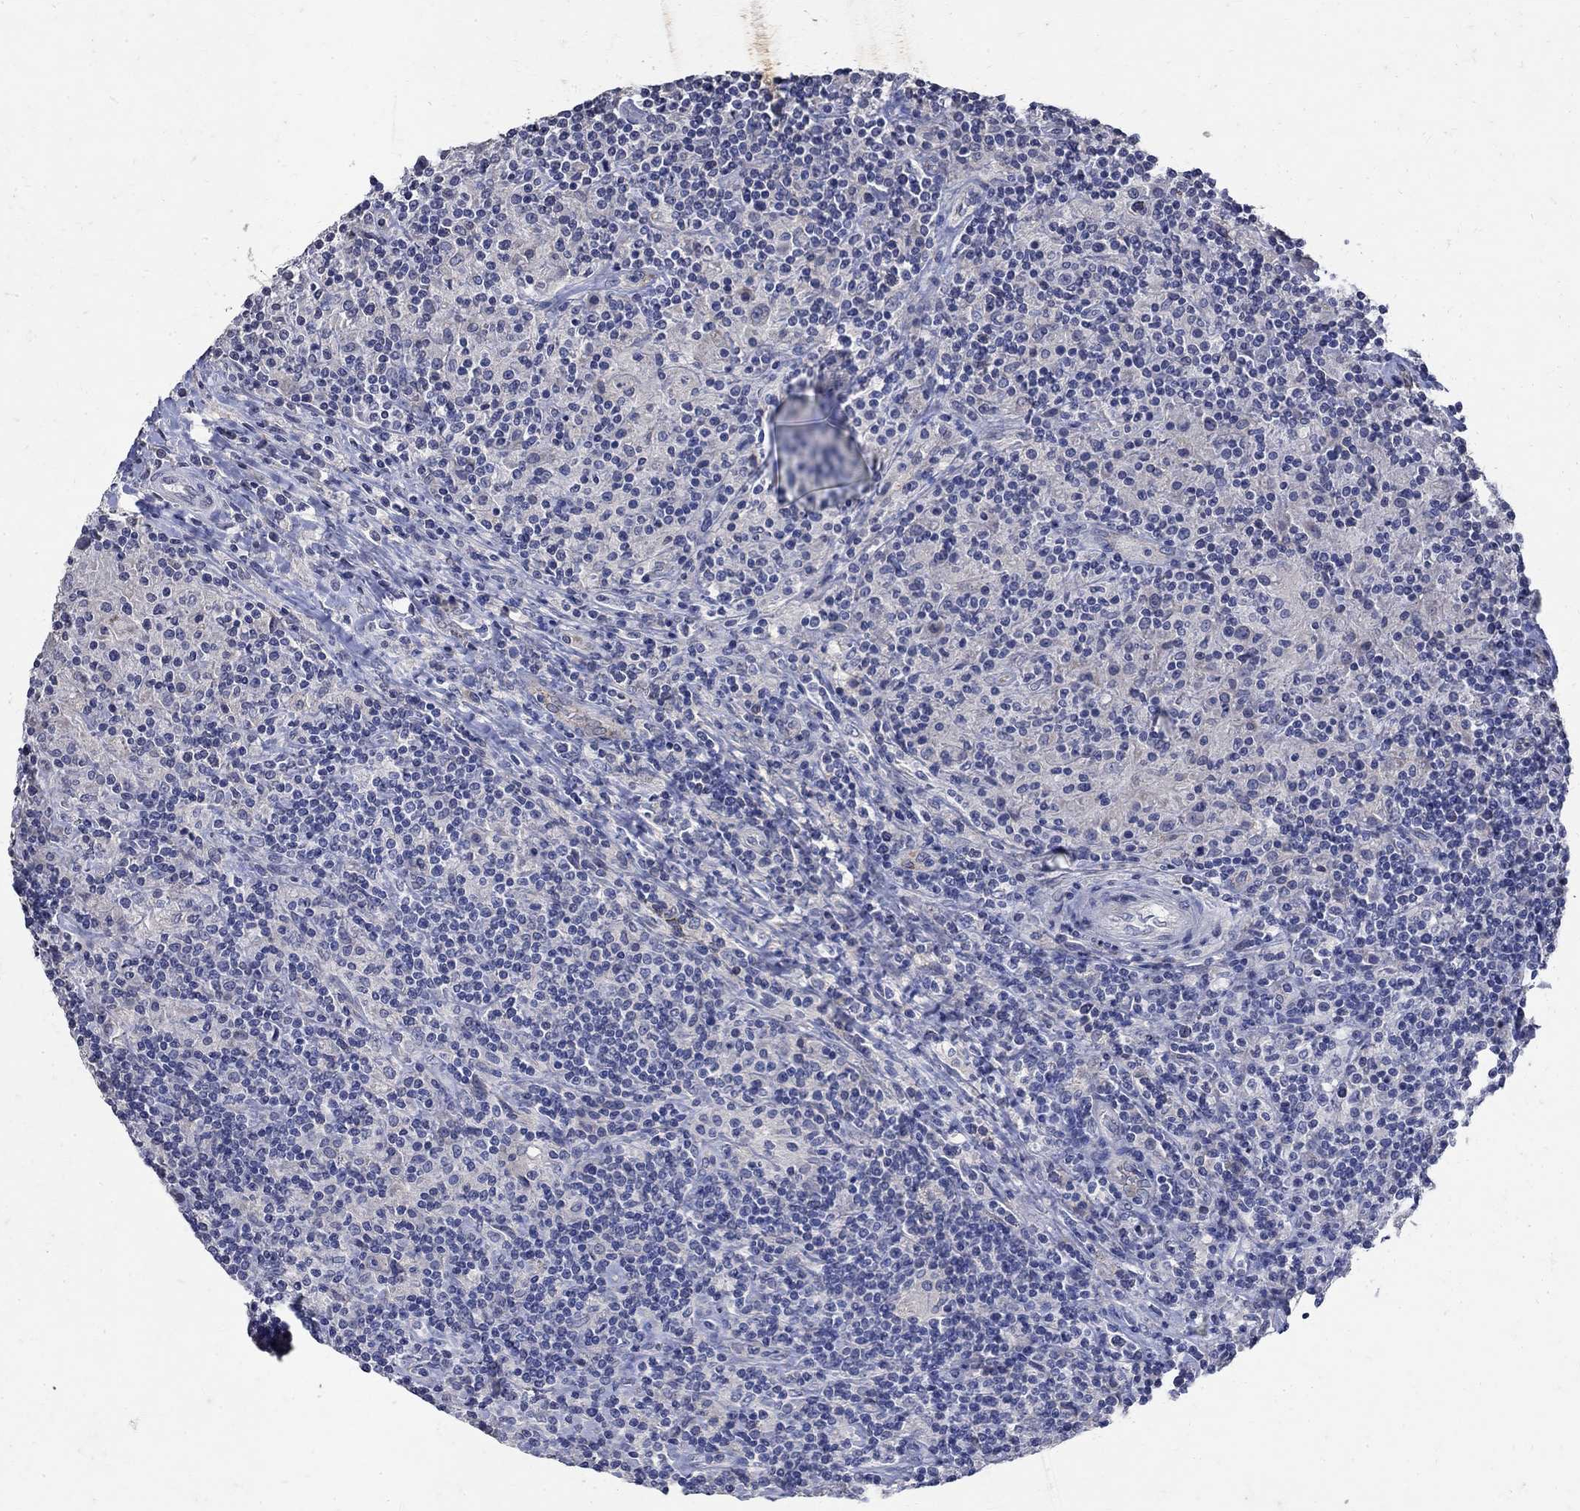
{"staining": {"intensity": "negative", "quantity": "none", "location": "none"}, "tissue": "lymphoma", "cell_type": "Tumor cells", "image_type": "cancer", "snomed": [{"axis": "morphology", "description": "Hodgkin's disease, NOS"}, {"axis": "topography", "description": "Lymph node"}], "caption": "Immunohistochemistry micrograph of neoplastic tissue: human Hodgkin's disease stained with DAB reveals no significant protein staining in tumor cells. (Stains: DAB IHC with hematoxylin counter stain, Microscopy: brightfield microscopy at high magnification).", "gene": "TMEM169", "patient": {"sex": "male", "age": 70}}